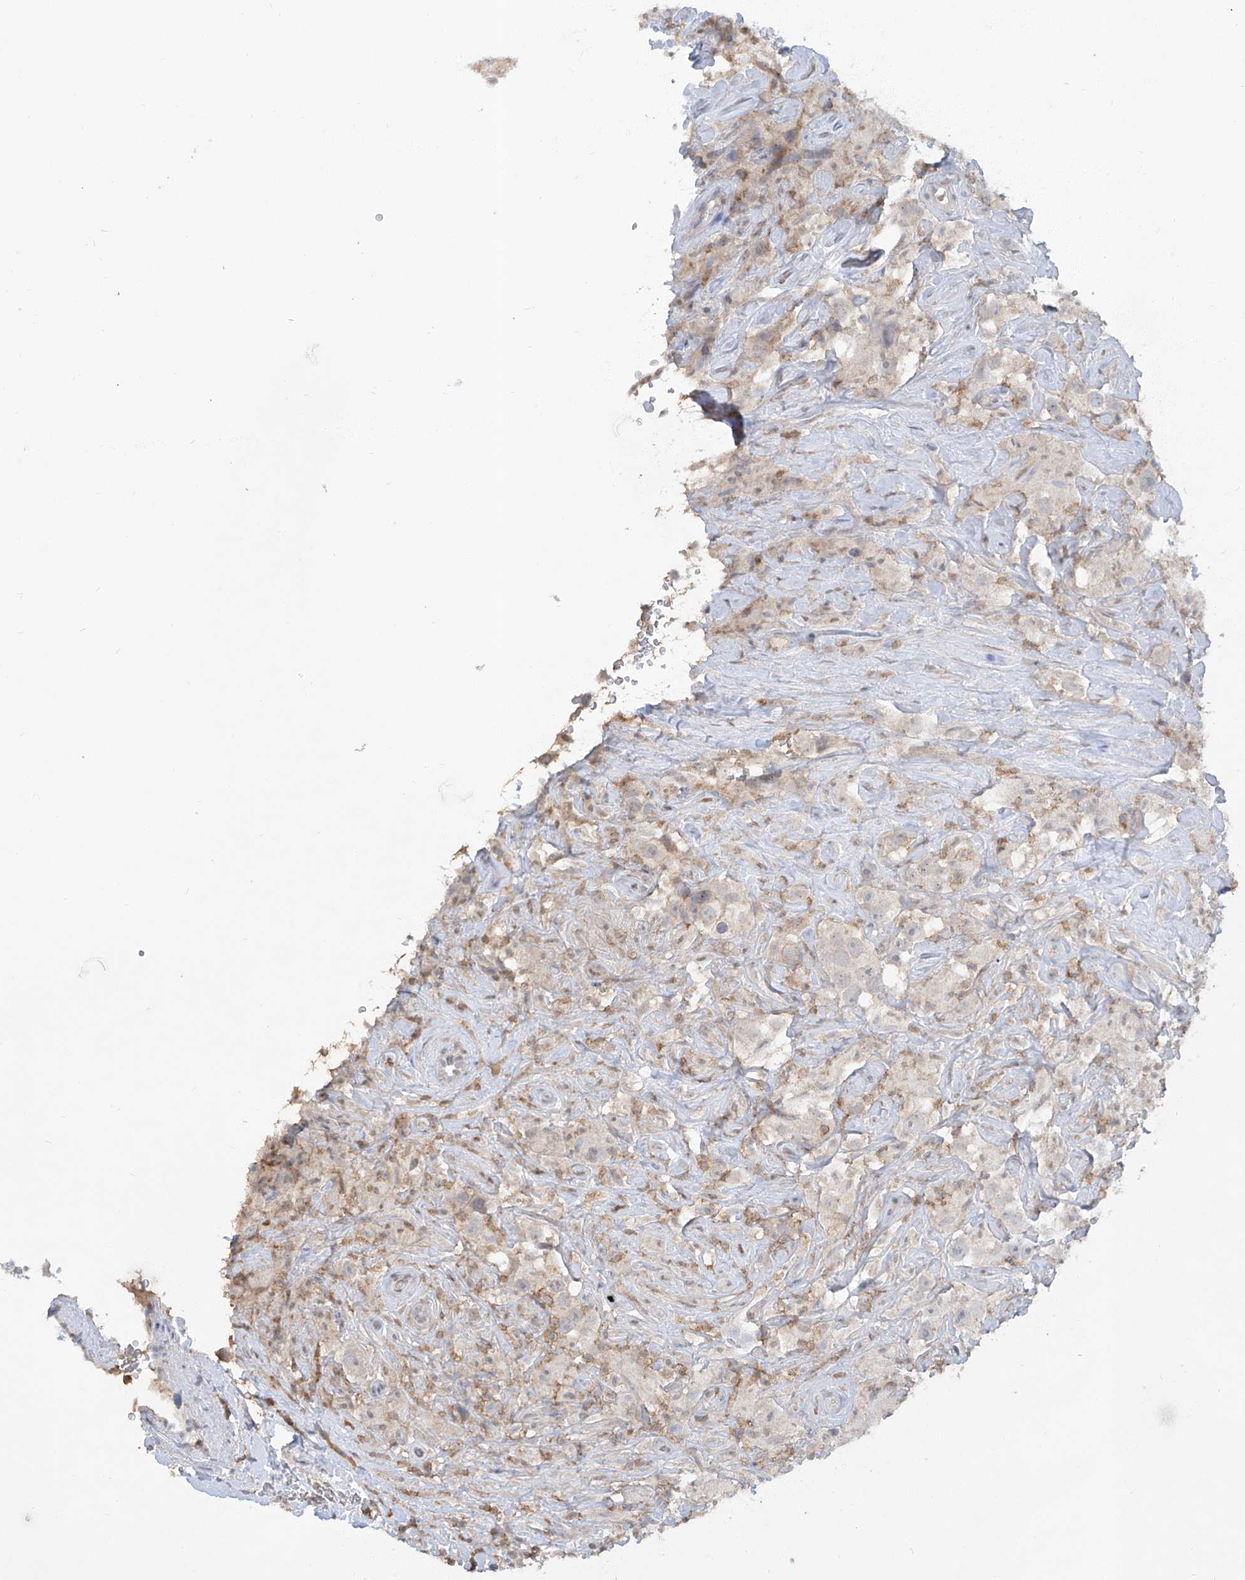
{"staining": {"intensity": "negative", "quantity": "none", "location": "none"}, "tissue": "testis cancer", "cell_type": "Tumor cells", "image_type": "cancer", "snomed": [{"axis": "morphology", "description": "Seminoma, NOS"}, {"axis": "topography", "description": "Testis"}], "caption": "Photomicrograph shows no protein staining in tumor cells of testis cancer tissue.", "gene": "HAS3", "patient": {"sex": "male", "age": 49}}